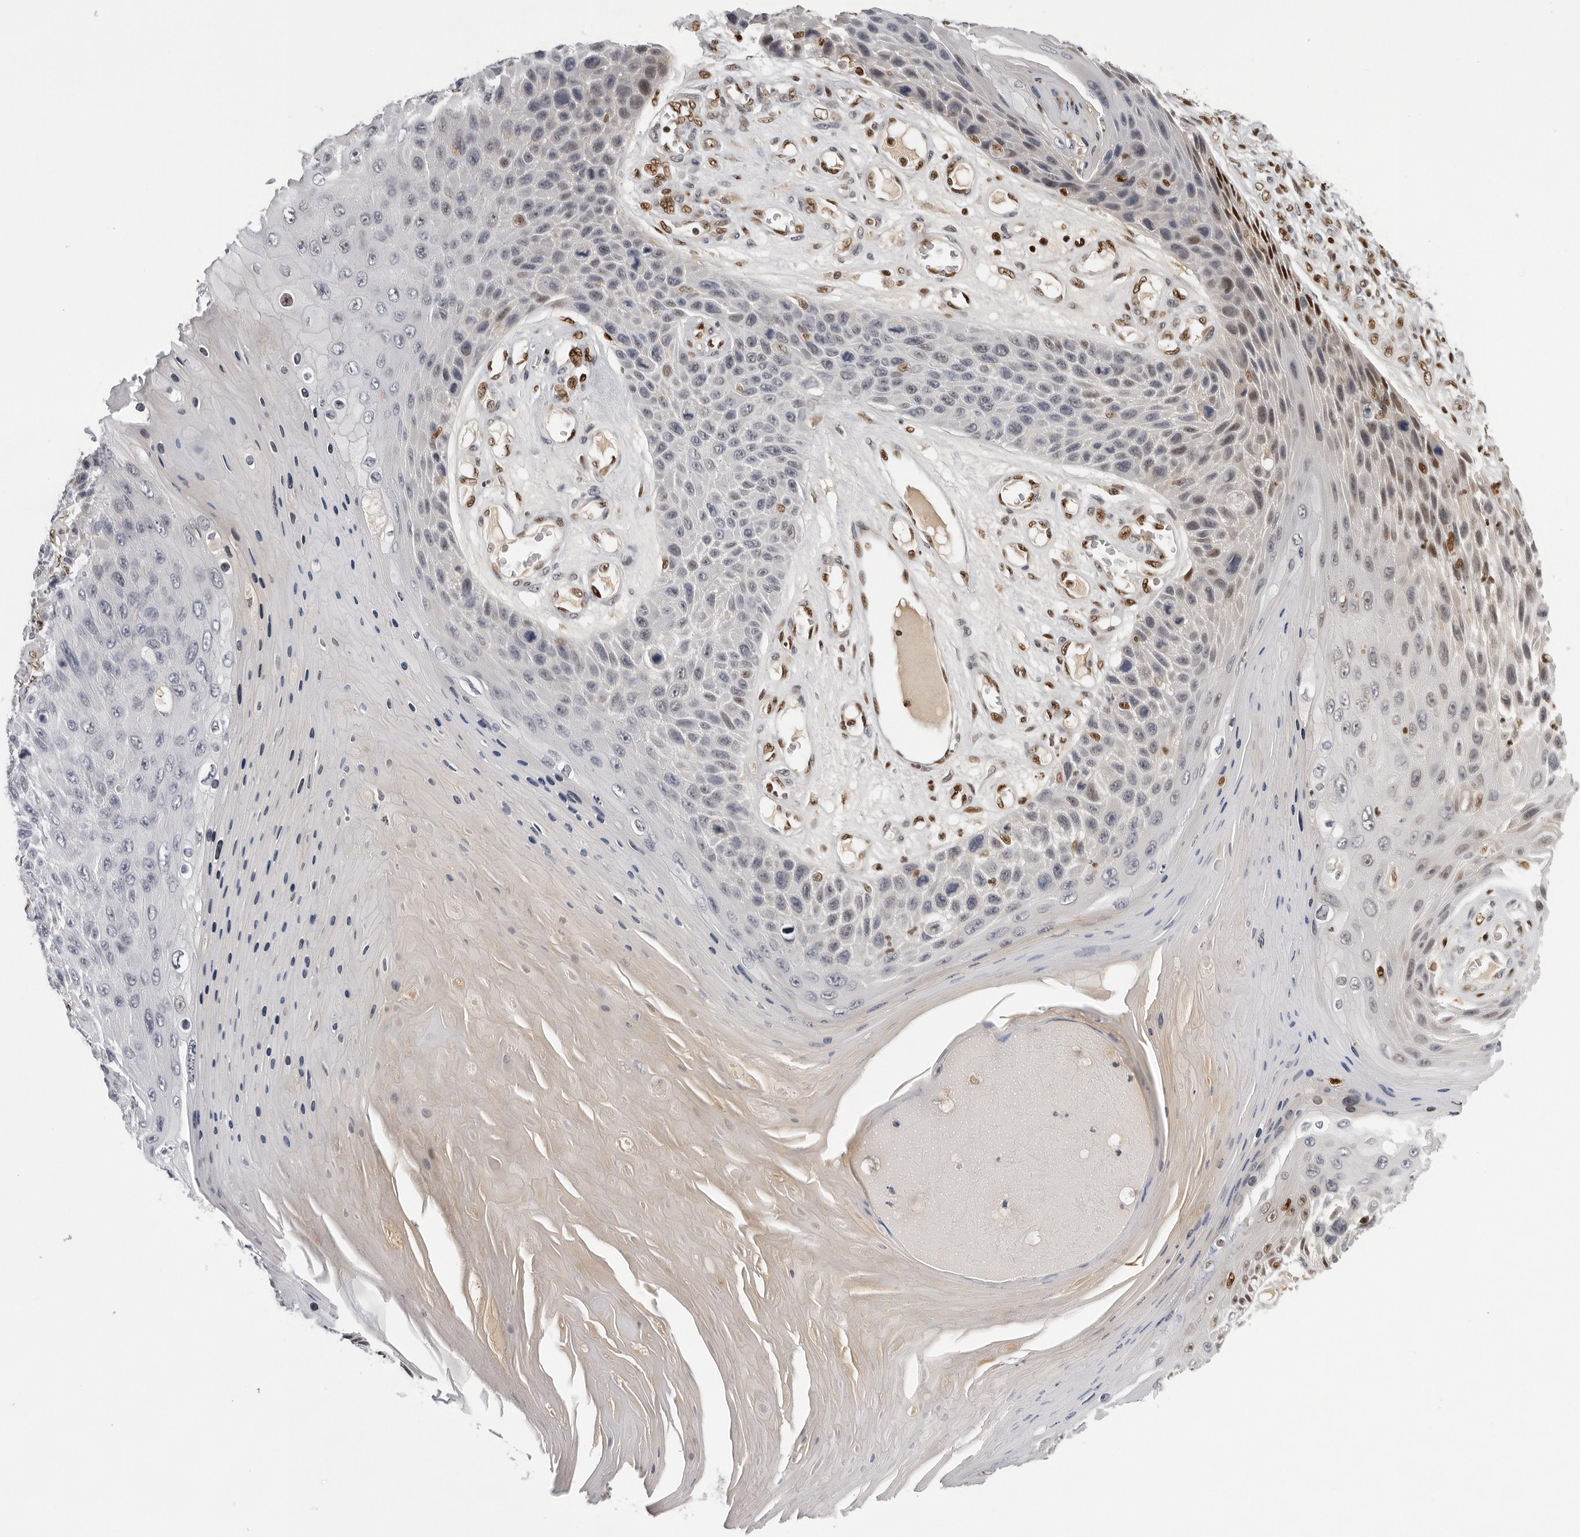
{"staining": {"intensity": "weak", "quantity": "<25%", "location": "nuclear"}, "tissue": "skin cancer", "cell_type": "Tumor cells", "image_type": "cancer", "snomed": [{"axis": "morphology", "description": "Squamous cell carcinoma, NOS"}, {"axis": "topography", "description": "Skin"}], "caption": "DAB (3,3'-diaminobenzidine) immunohistochemical staining of human skin squamous cell carcinoma exhibits no significant staining in tumor cells.", "gene": "OGG1", "patient": {"sex": "female", "age": 88}}